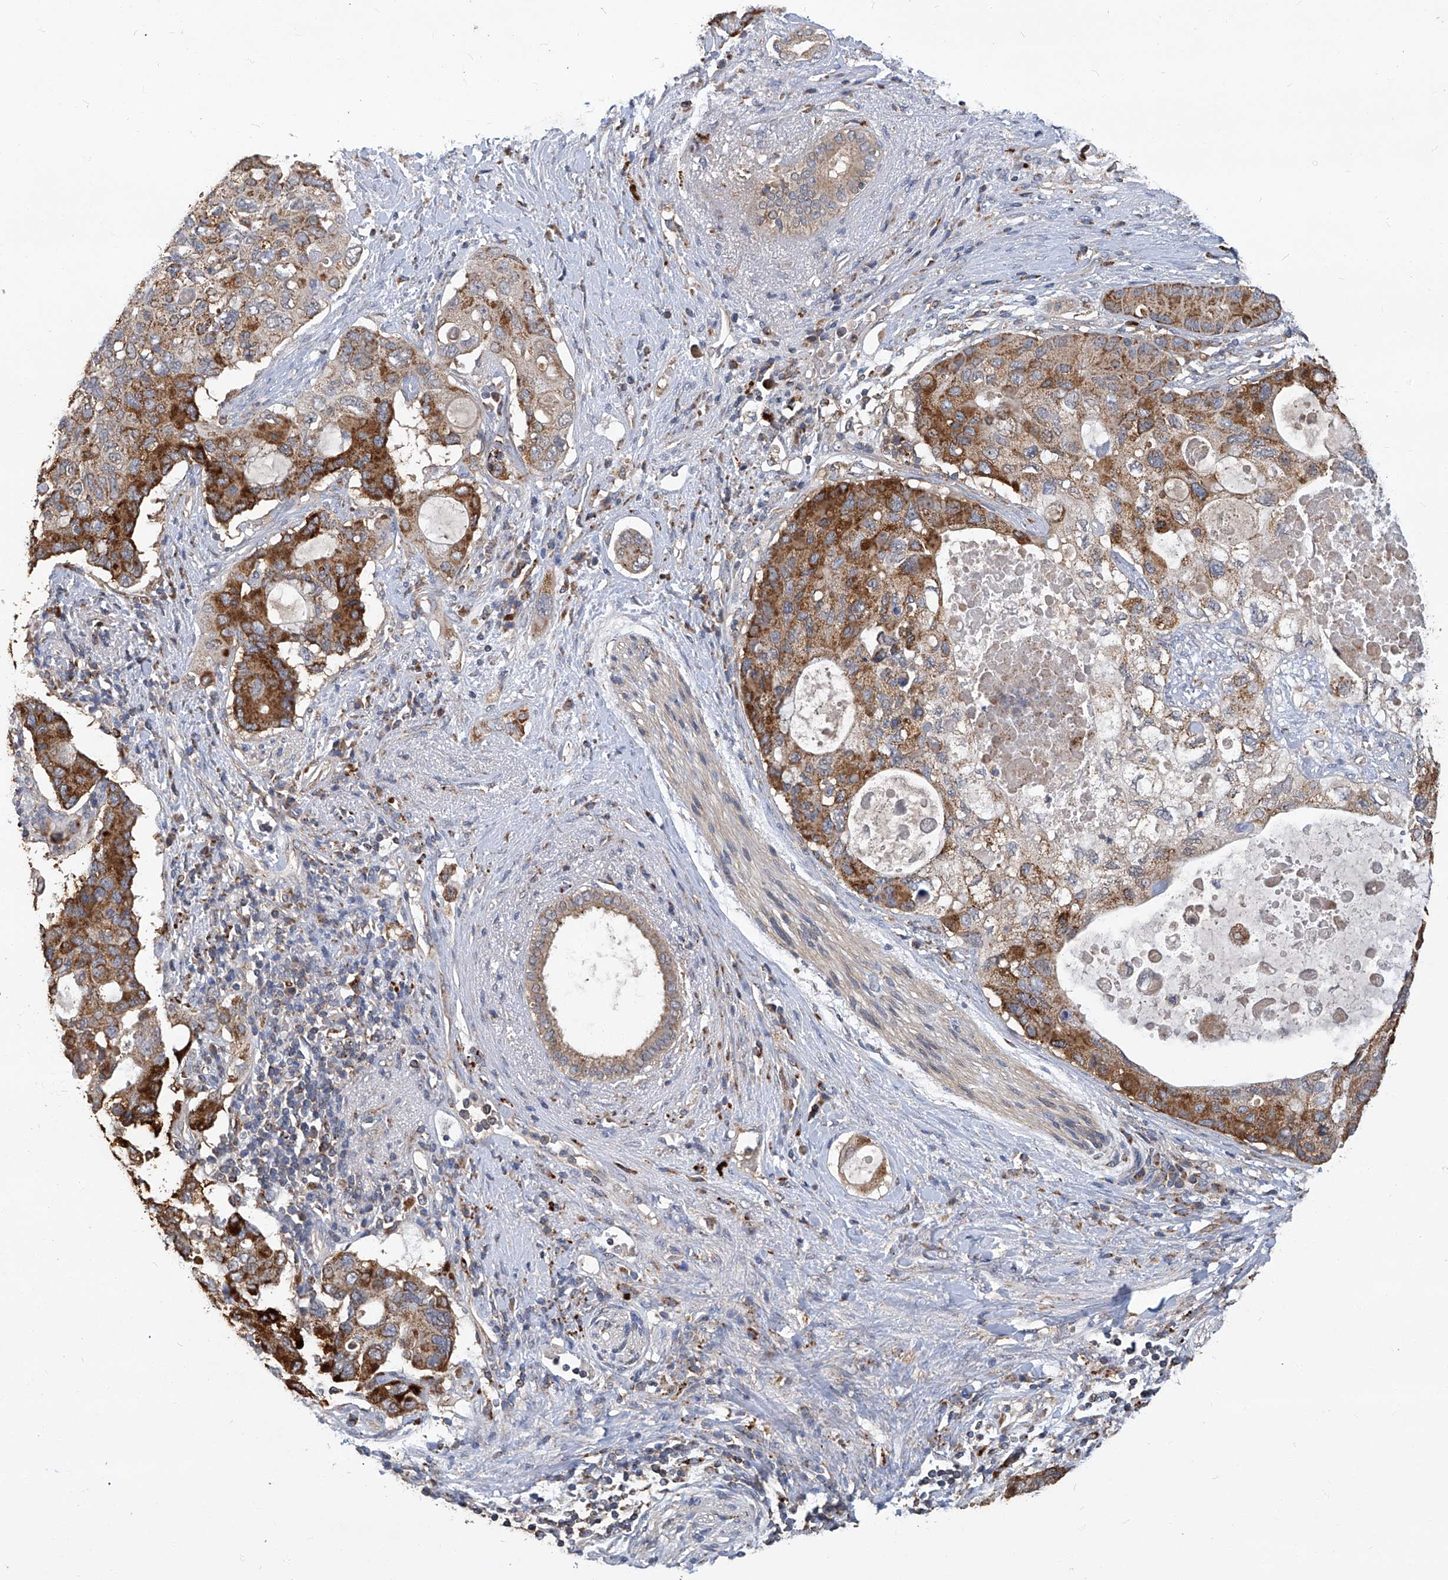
{"staining": {"intensity": "strong", "quantity": "25%-75%", "location": "cytoplasmic/membranous"}, "tissue": "pancreatic cancer", "cell_type": "Tumor cells", "image_type": "cancer", "snomed": [{"axis": "morphology", "description": "Adenocarcinoma, NOS"}, {"axis": "topography", "description": "Pancreas"}], "caption": "Protein staining exhibits strong cytoplasmic/membranous expression in approximately 25%-75% of tumor cells in adenocarcinoma (pancreatic). Nuclei are stained in blue.", "gene": "TNFRSF13B", "patient": {"sex": "female", "age": 56}}